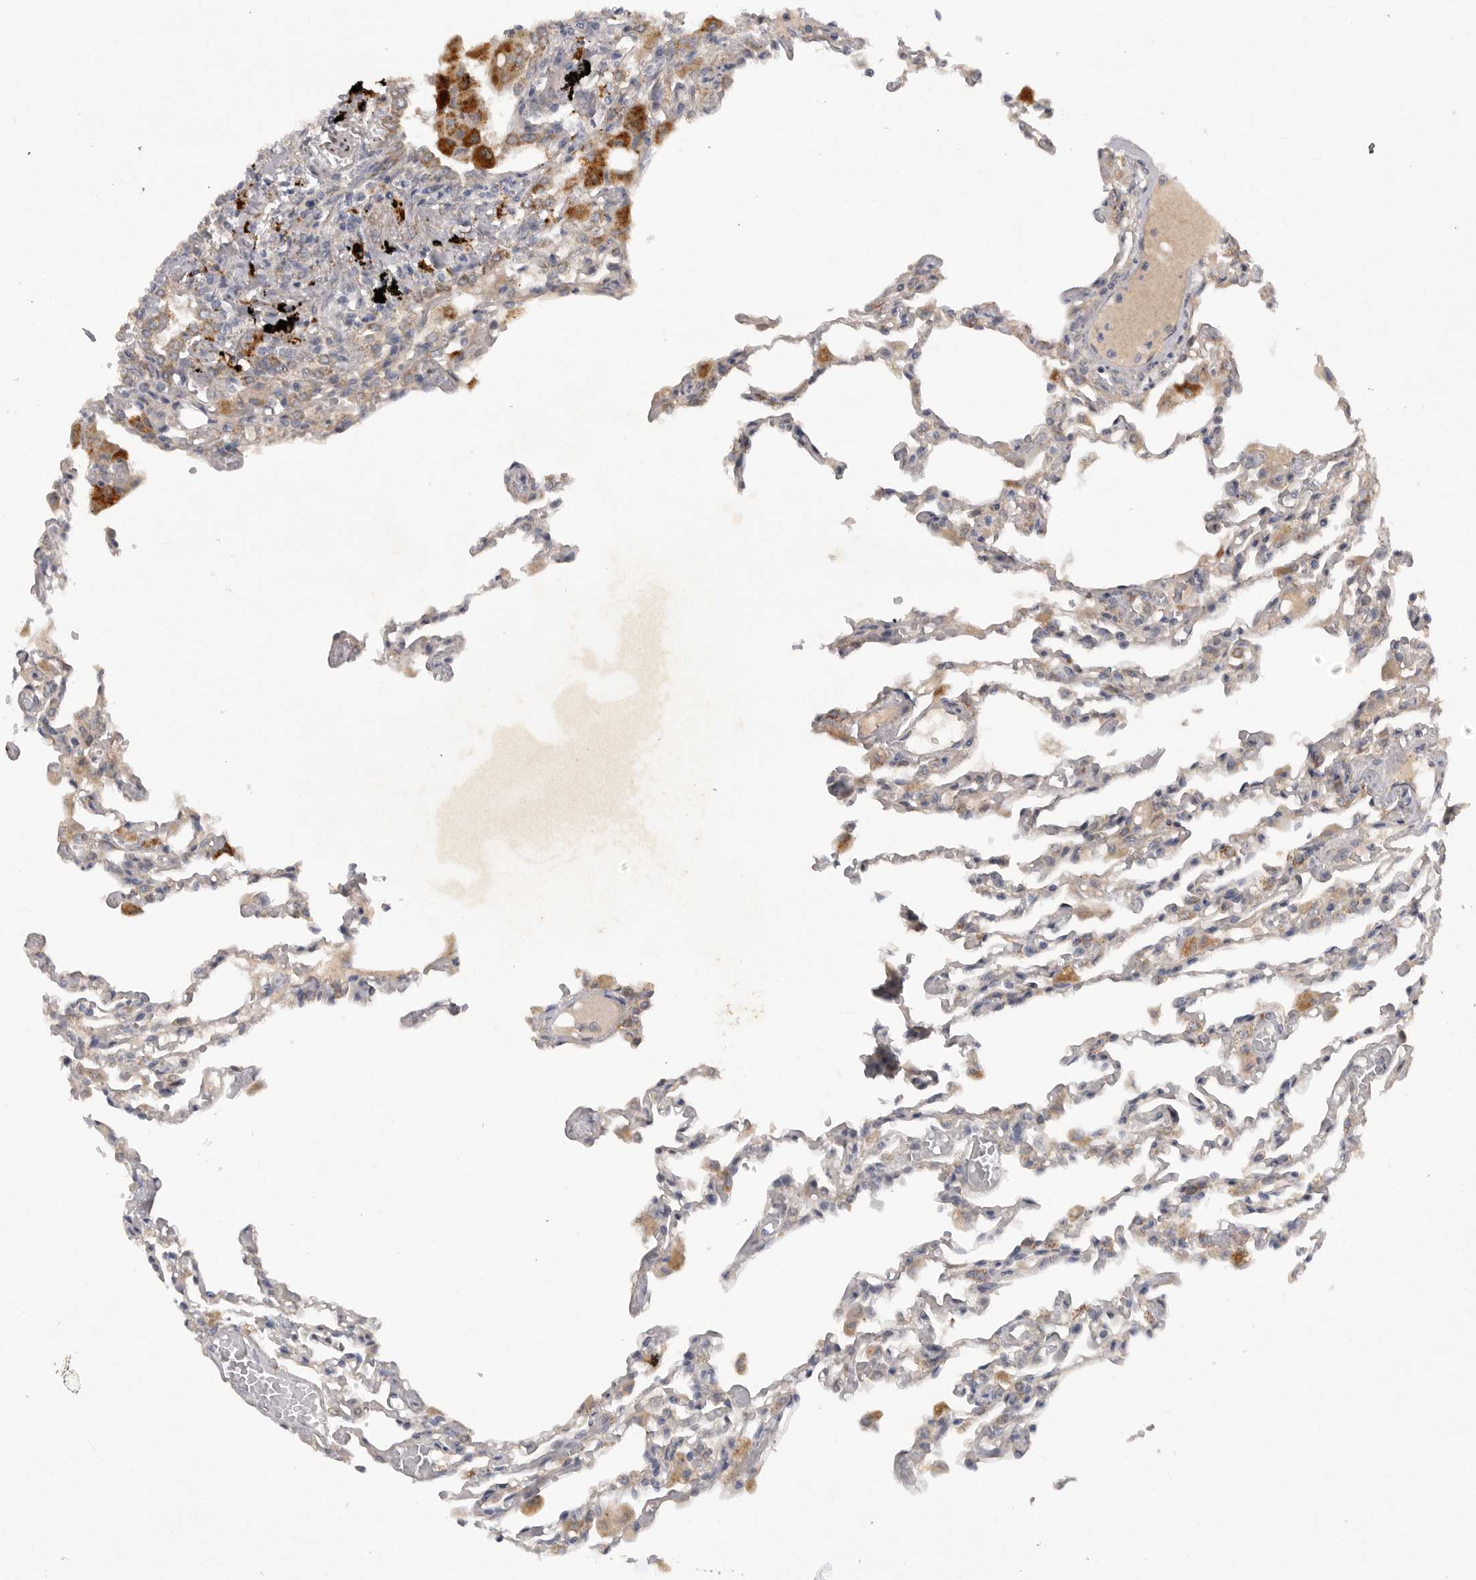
{"staining": {"intensity": "weak", "quantity": "<25%", "location": "cytoplasmic/membranous"}, "tissue": "lung", "cell_type": "Alveolar cells", "image_type": "normal", "snomed": [{"axis": "morphology", "description": "Normal tissue, NOS"}, {"axis": "topography", "description": "Bronchus"}, {"axis": "topography", "description": "Lung"}], "caption": "Immunohistochemical staining of unremarkable human lung displays no significant expression in alveolar cells.", "gene": "DHDDS", "patient": {"sex": "female", "age": 49}}